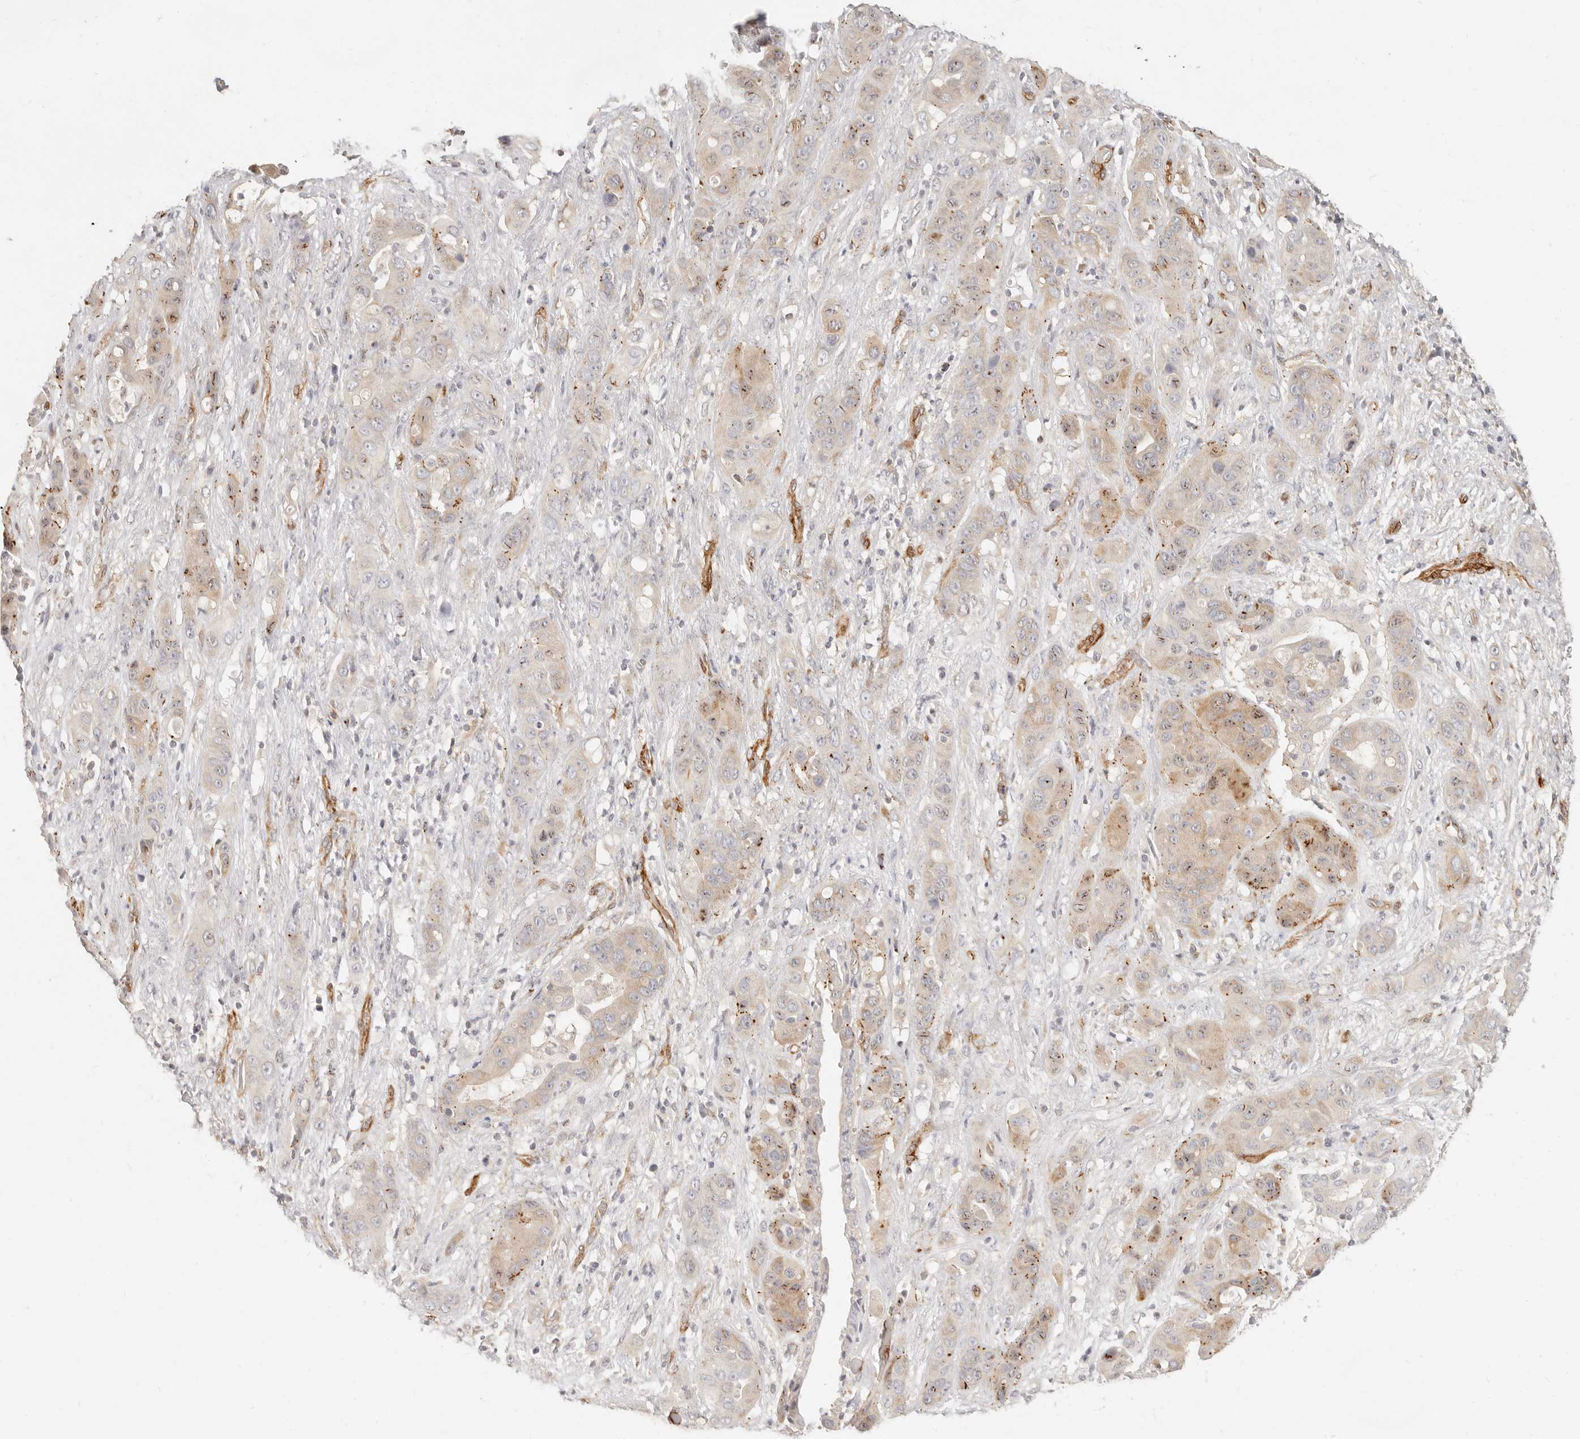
{"staining": {"intensity": "moderate", "quantity": ">75%", "location": "cytoplasmic/membranous,nuclear"}, "tissue": "liver cancer", "cell_type": "Tumor cells", "image_type": "cancer", "snomed": [{"axis": "morphology", "description": "Cholangiocarcinoma"}, {"axis": "topography", "description": "Liver"}], "caption": "Immunohistochemistry histopathology image of human cholangiocarcinoma (liver) stained for a protein (brown), which exhibits medium levels of moderate cytoplasmic/membranous and nuclear staining in about >75% of tumor cells.", "gene": "SASS6", "patient": {"sex": "female", "age": 52}}